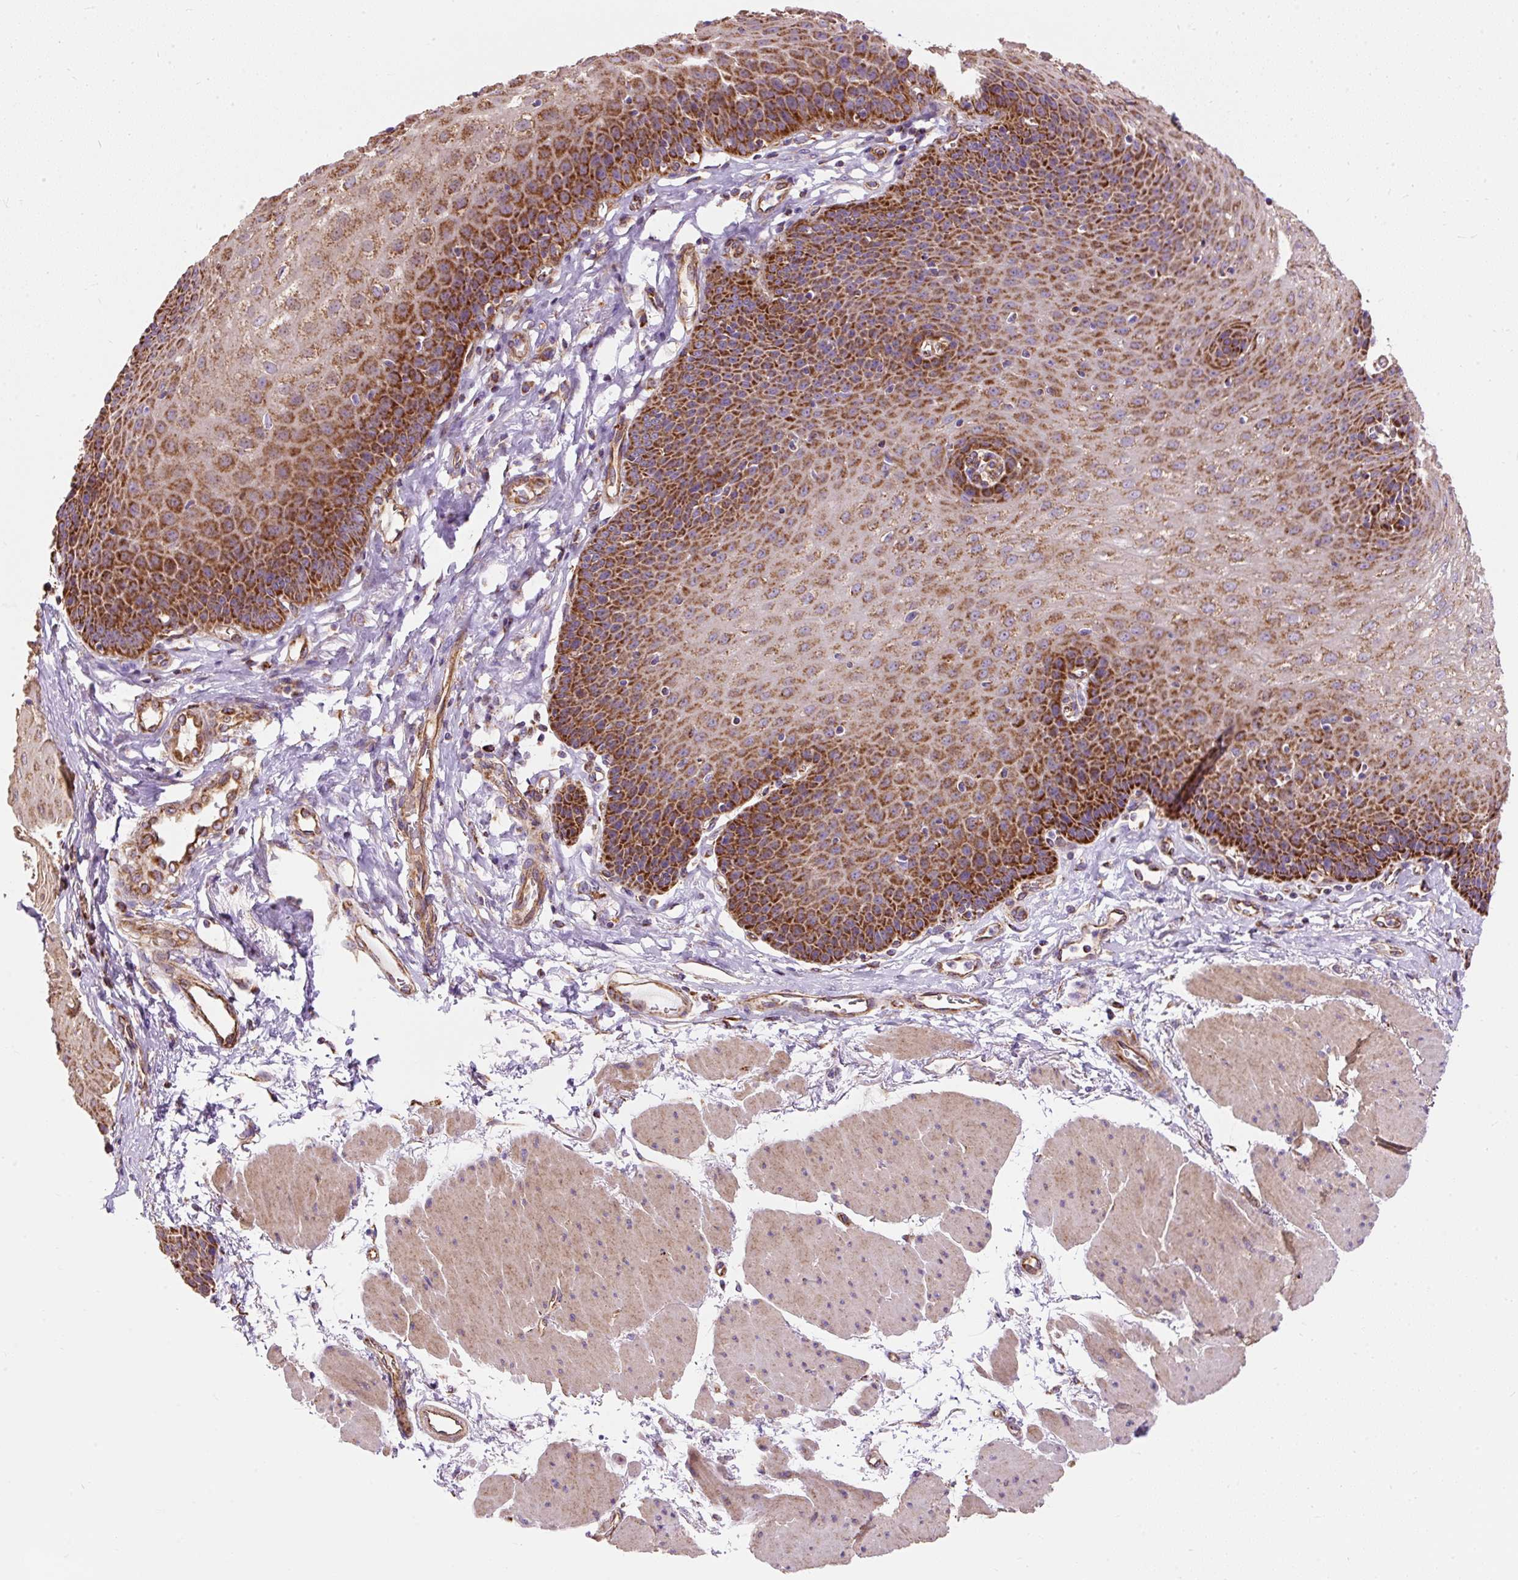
{"staining": {"intensity": "strong", "quantity": "25%-75%", "location": "cytoplasmic/membranous"}, "tissue": "esophagus", "cell_type": "Squamous epithelial cells", "image_type": "normal", "snomed": [{"axis": "morphology", "description": "Normal tissue, NOS"}, {"axis": "topography", "description": "Esophagus"}], "caption": "A brown stain shows strong cytoplasmic/membranous staining of a protein in squamous epithelial cells of unremarkable human esophagus.", "gene": "CEP290", "patient": {"sex": "female", "age": 81}}